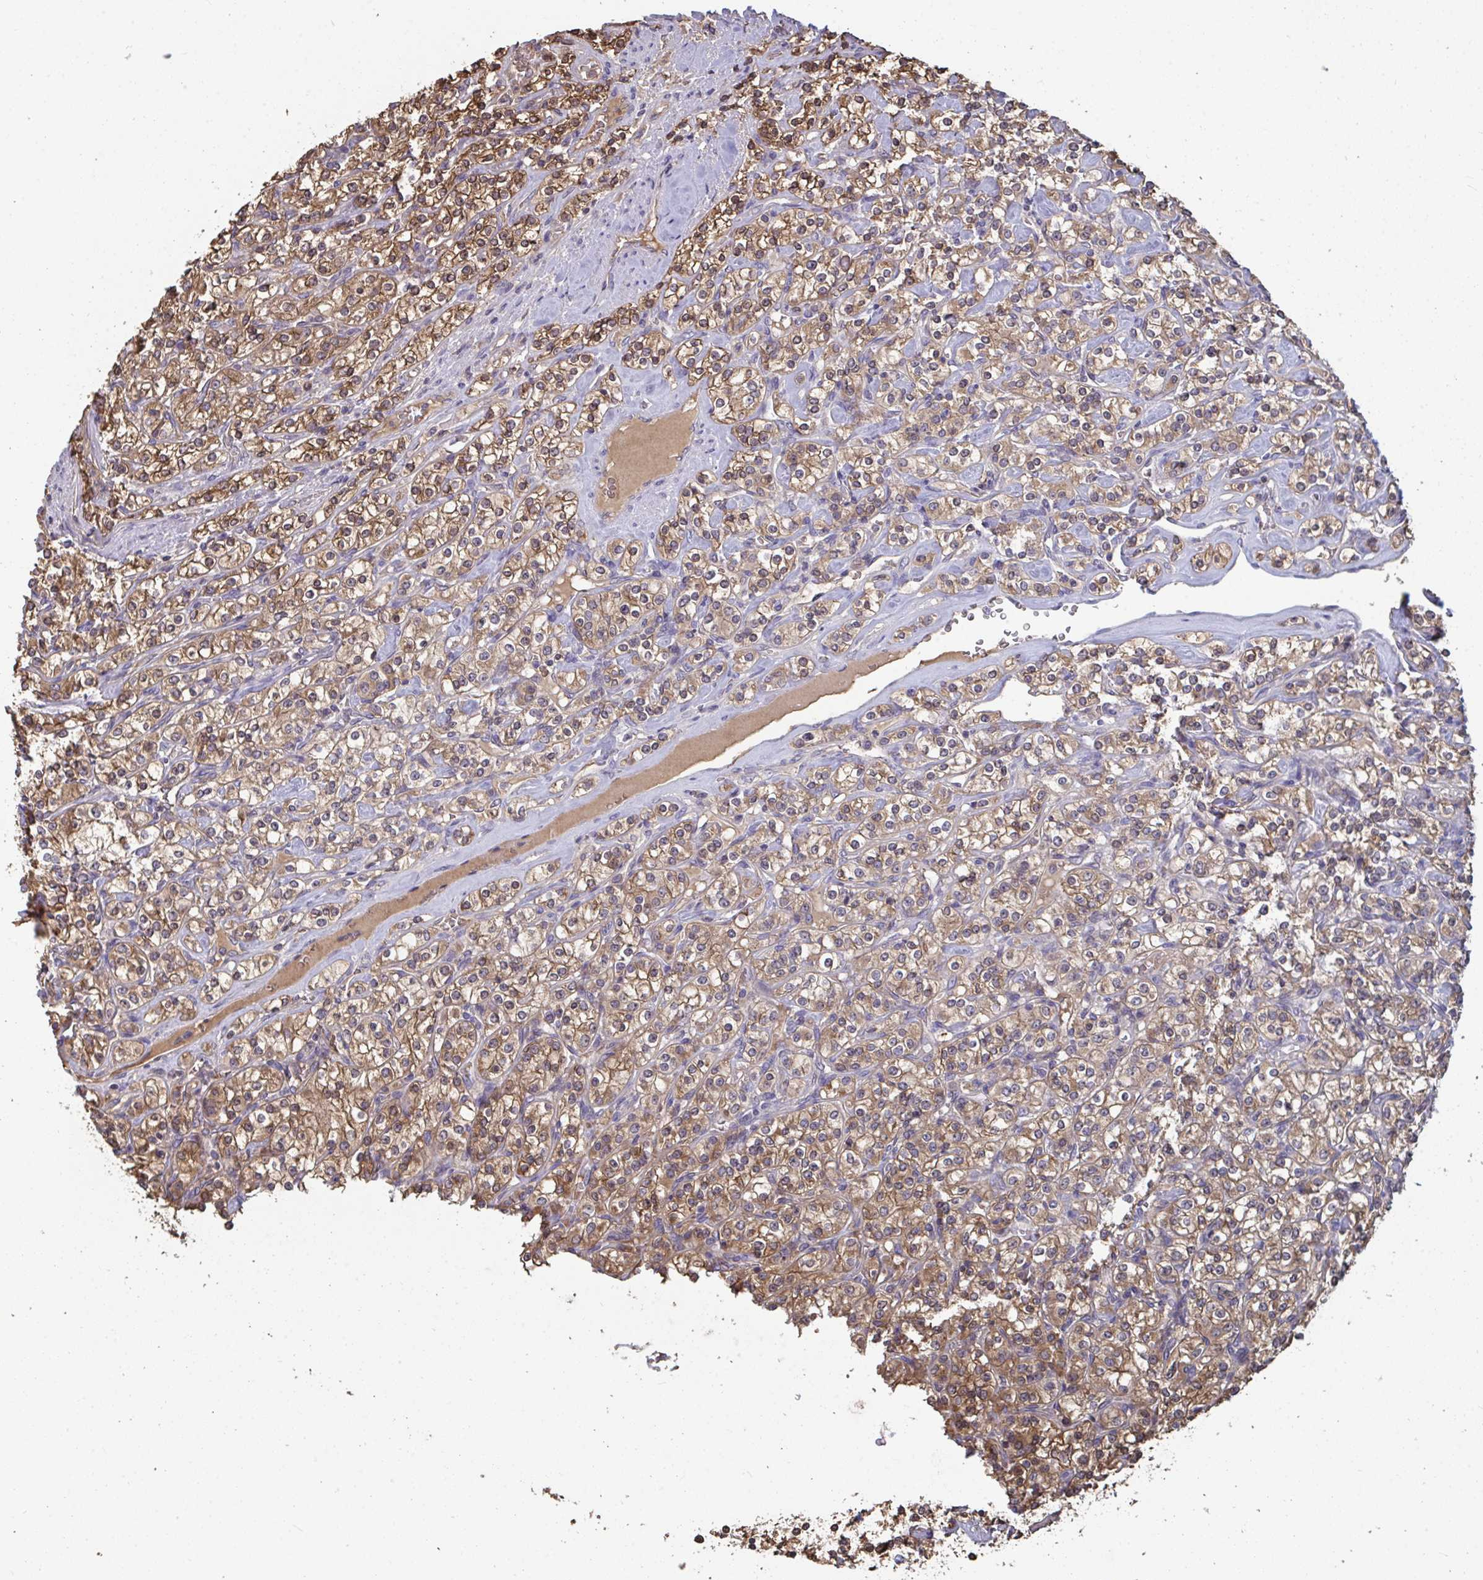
{"staining": {"intensity": "moderate", "quantity": ">75%", "location": "cytoplasmic/membranous,nuclear"}, "tissue": "renal cancer", "cell_type": "Tumor cells", "image_type": "cancer", "snomed": [{"axis": "morphology", "description": "Adenocarcinoma, NOS"}, {"axis": "topography", "description": "Kidney"}], "caption": "Brown immunohistochemical staining in human renal adenocarcinoma displays moderate cytoplasmic/membranous and nuclear expression in about >75% of tumor cells. Nuclei are stained in blue.", "gene": "TTC9C", "patient": {"sex": "male", "age": 77}}